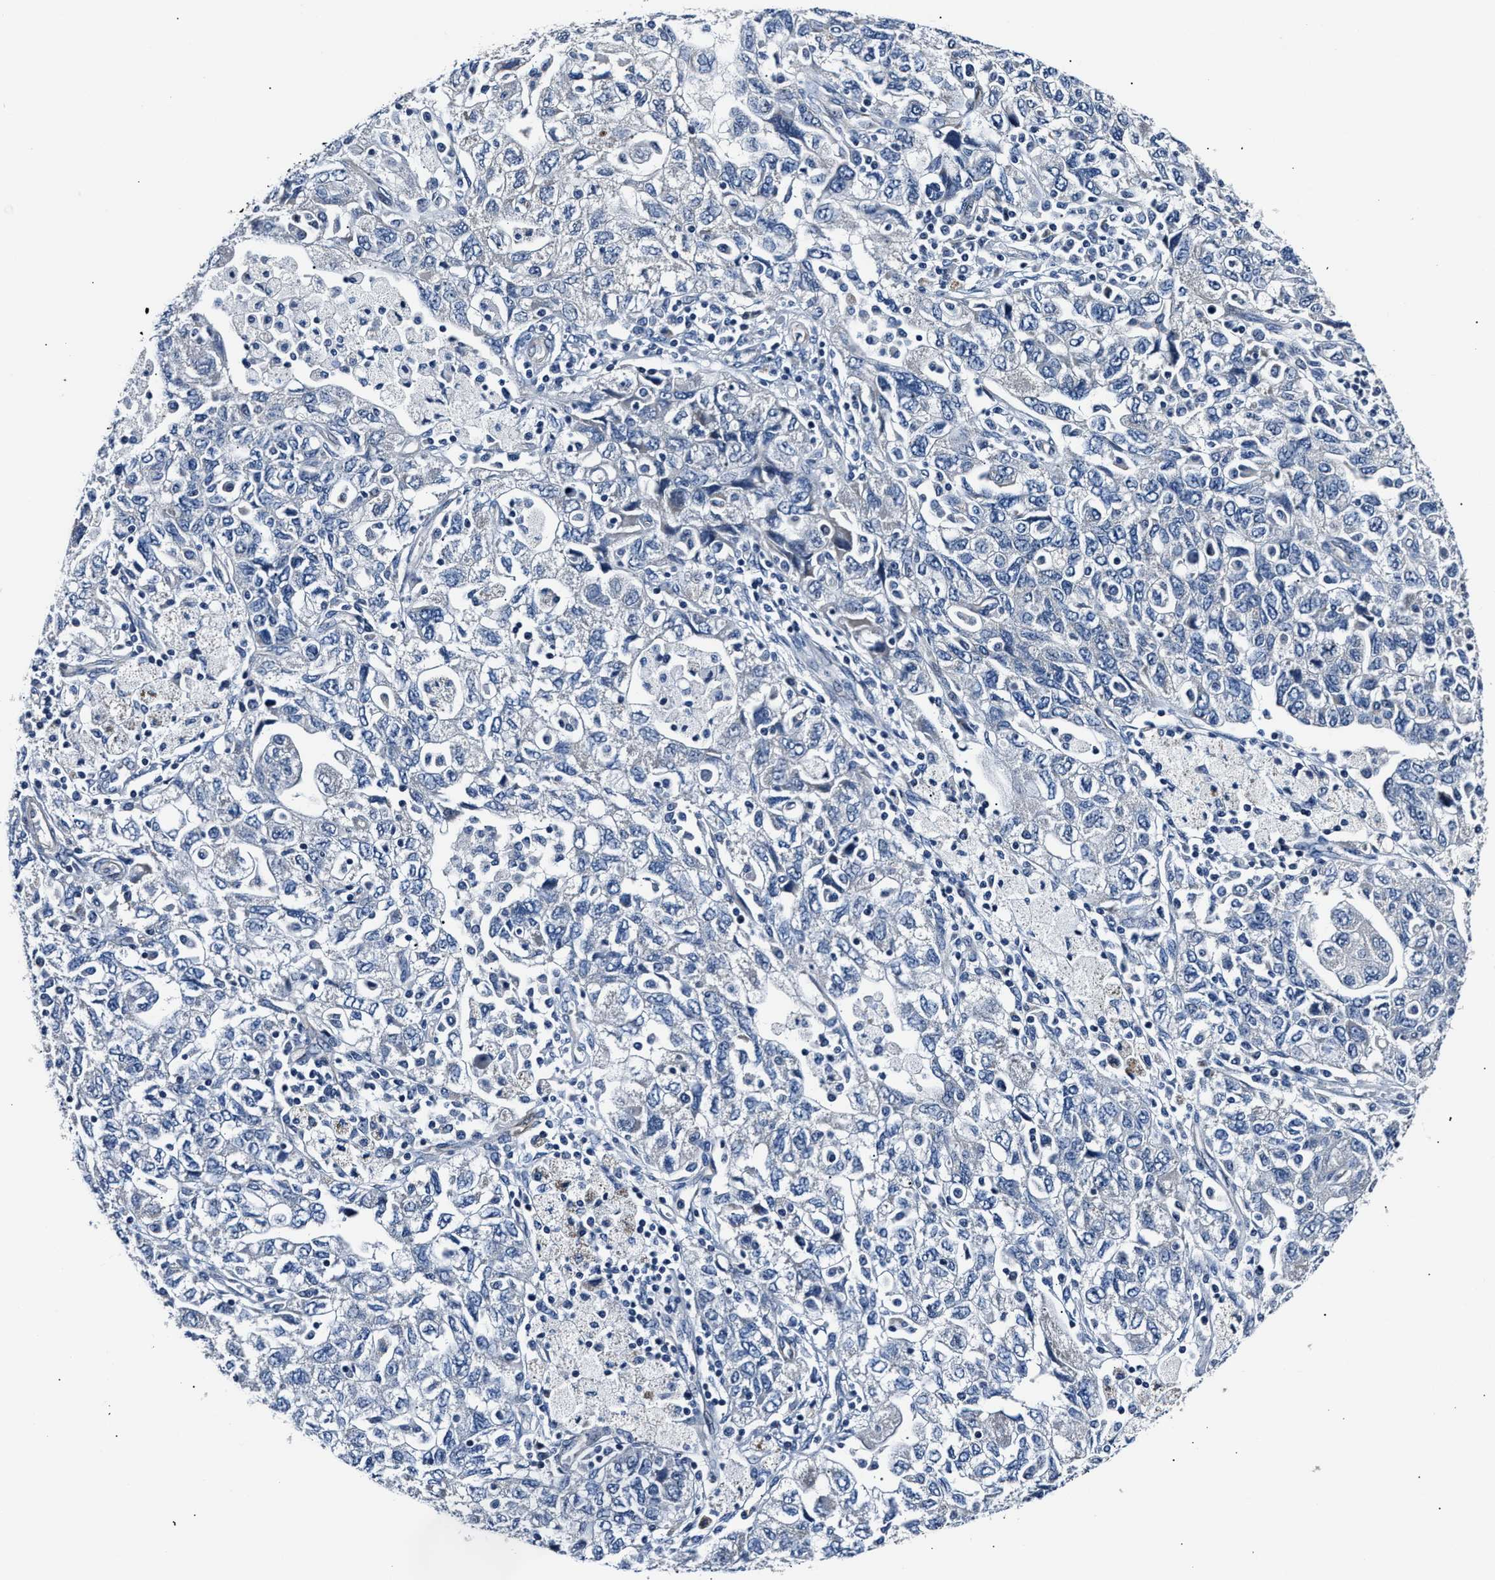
{"staining": {"intensity": "negative", "quantity": "none", "location": "none"}, "tissue": "ovarian cancer", "cell_type": "Tumor cells", "image_type": "cancer", "snomed": [{"axis": "morphology", "description": "Carcinoma, NOS"}, {"axis": "morphology", "description": "Cystadenocarcinoma, serous, NOS"}, {"axis": "topography", "description": "Ovary"}], "caption": "A high-resolution micrograph shows IHC staining of ovarian cancer, which reveals no significant positivity in tumor cells.", "gene": "MPDZ", "patient": {"sex": "female", "age": 69}}